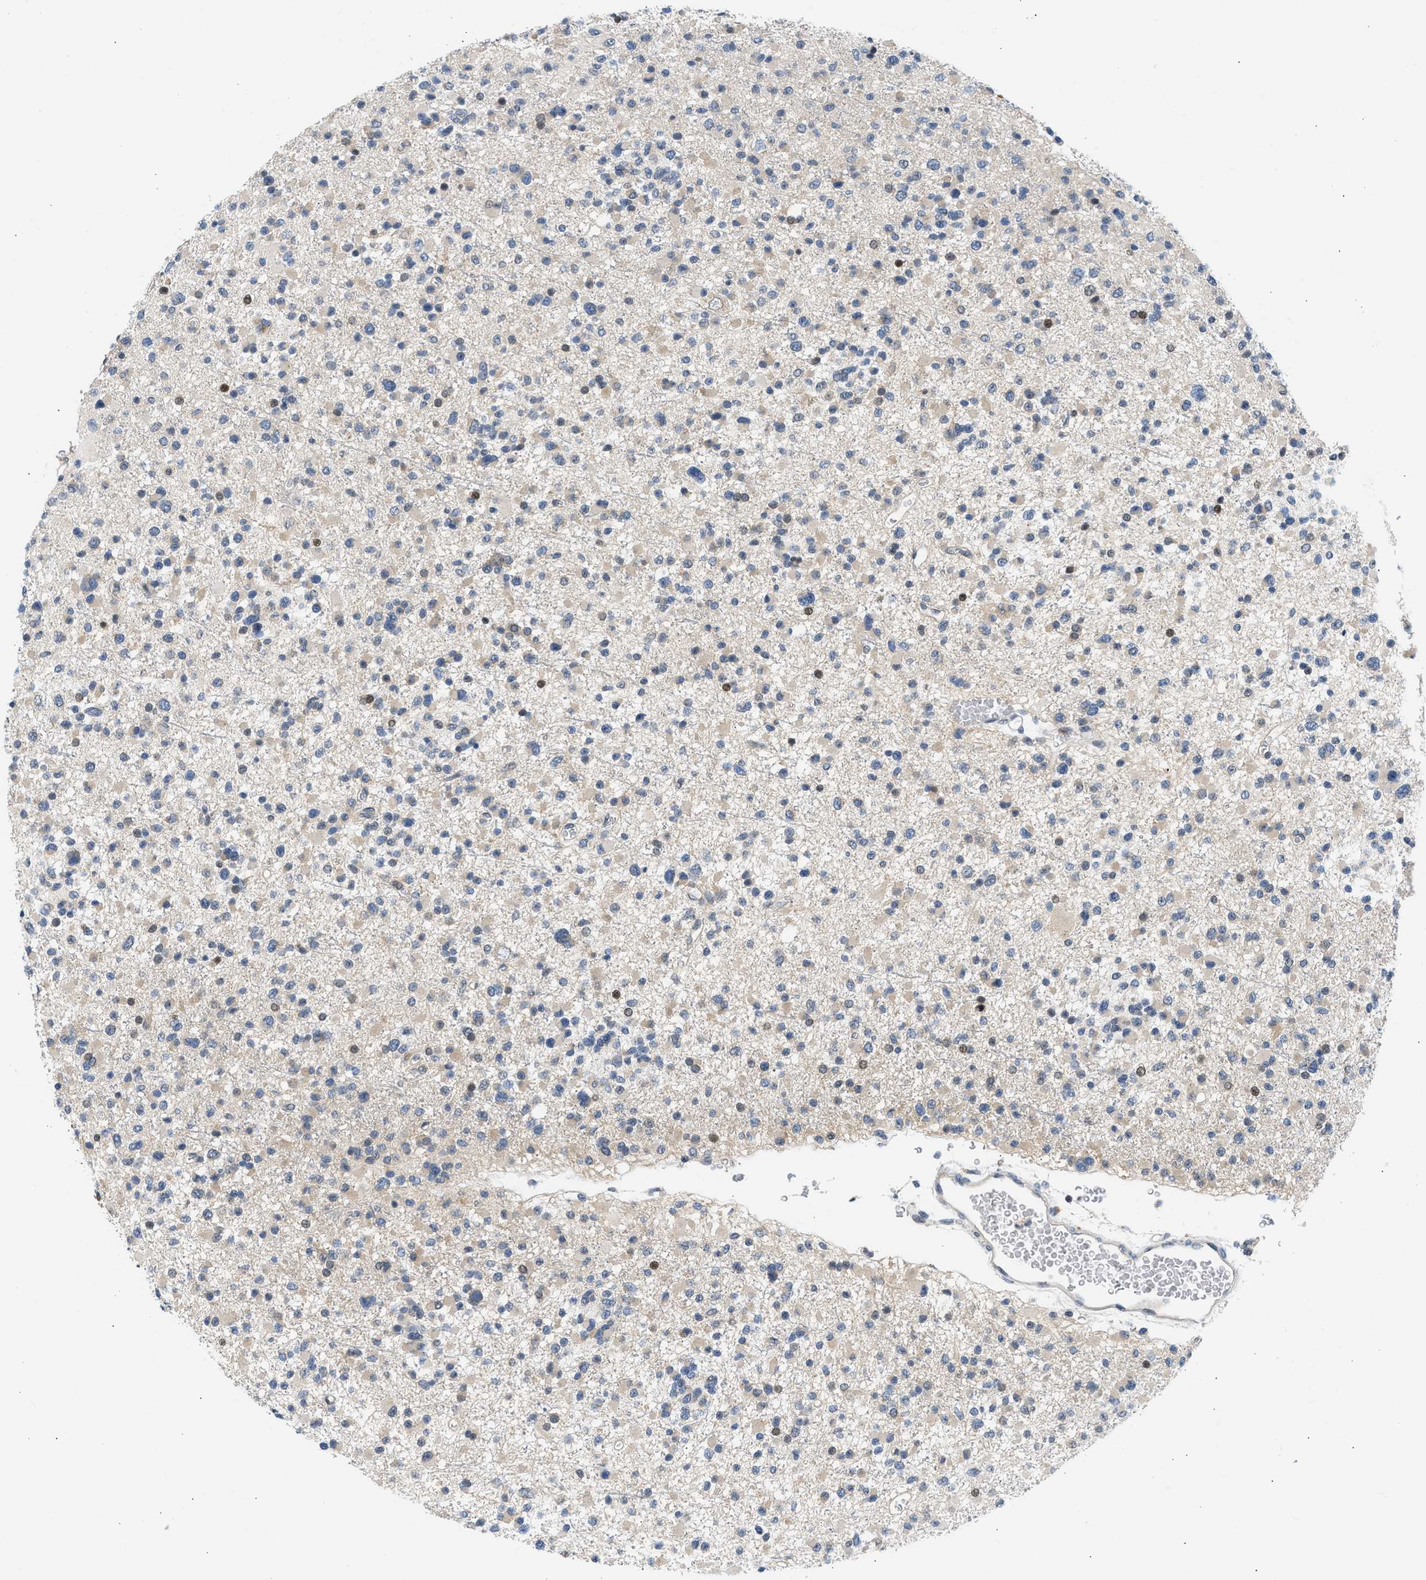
{"staining": {"intensity": "moderate", "quantity": "<25%", "location": "nuclear"}, "tissue": "glioma", "cell_type": "Tumor cells", "image_type": "cancer", "snomed": [{"axis": "morphology", "description": "Glioma, malignant, Low grade"}, {"axis": "topography", "description": "Brain"}], "caption": "Low-grade glioma (malignant) stained with a brown dye shows moderate nuclear positive expression in about <25% of tumor cells.", "gene": "OLIG3", "patient": {"sex": "female", "age": 22}}